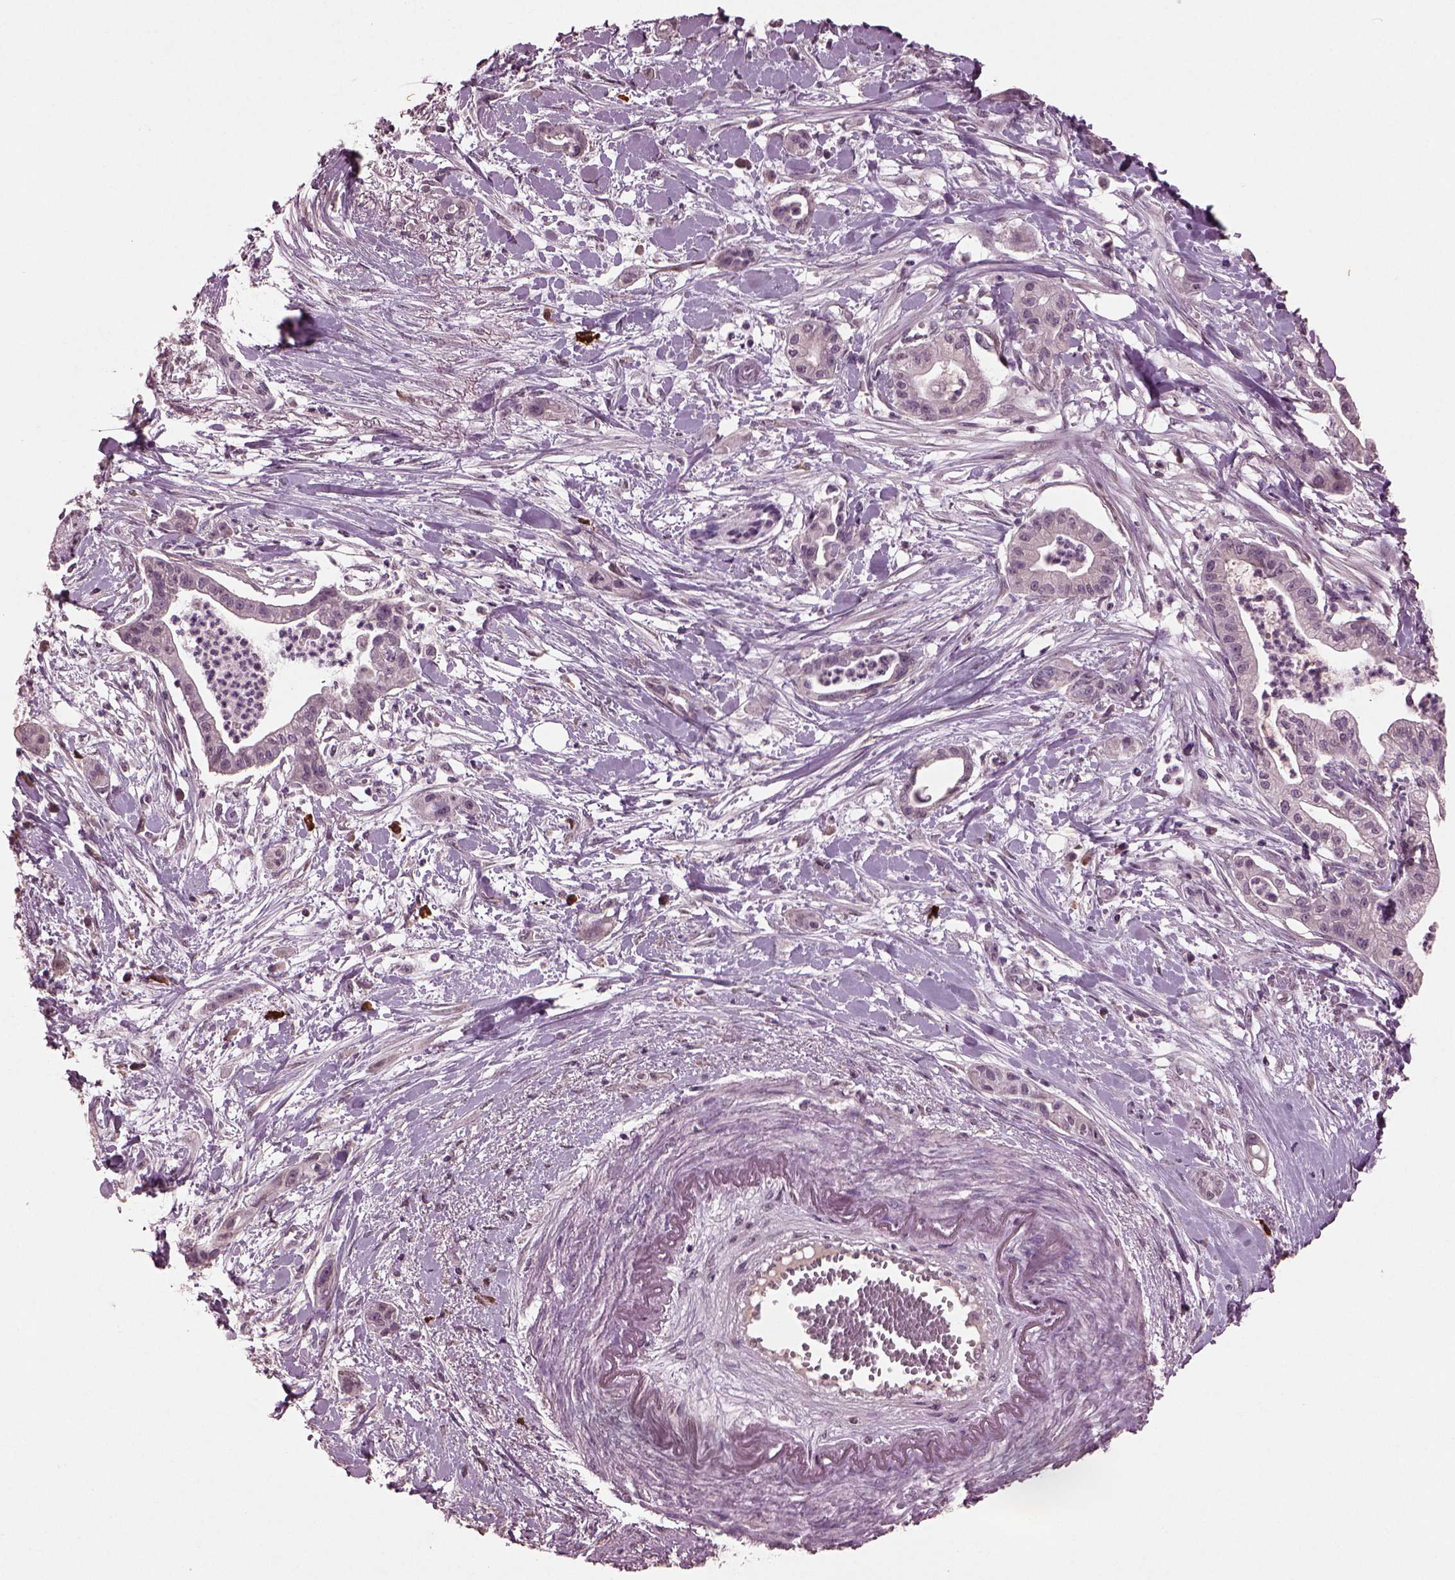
{"staining": {"intensity": "negative", "quantity": "none", "location": "none"}, "tissue": "pancreatic cancer", "cell_type": "Tumor cells", "image_type": "cancer", "snomed": [{"axis": "morphology", "description": "Normal tissue, NOS"}, {"axis": "morphology", "description": "Adenocarcinoma, NOS"}, {"axis": "topography", "description": "Lymph node"}, {"axis": "topography", "description": "Pancreas"}], "caption": "DAB (3,3'-diaminobenzidine) immunohistochemical staining of human adenocarcinoma (pancreatic) demonstrates no significant expression in tumor cells.", "gene": "IL18RAP", "patient": {"sex": "female", "age": 58}}